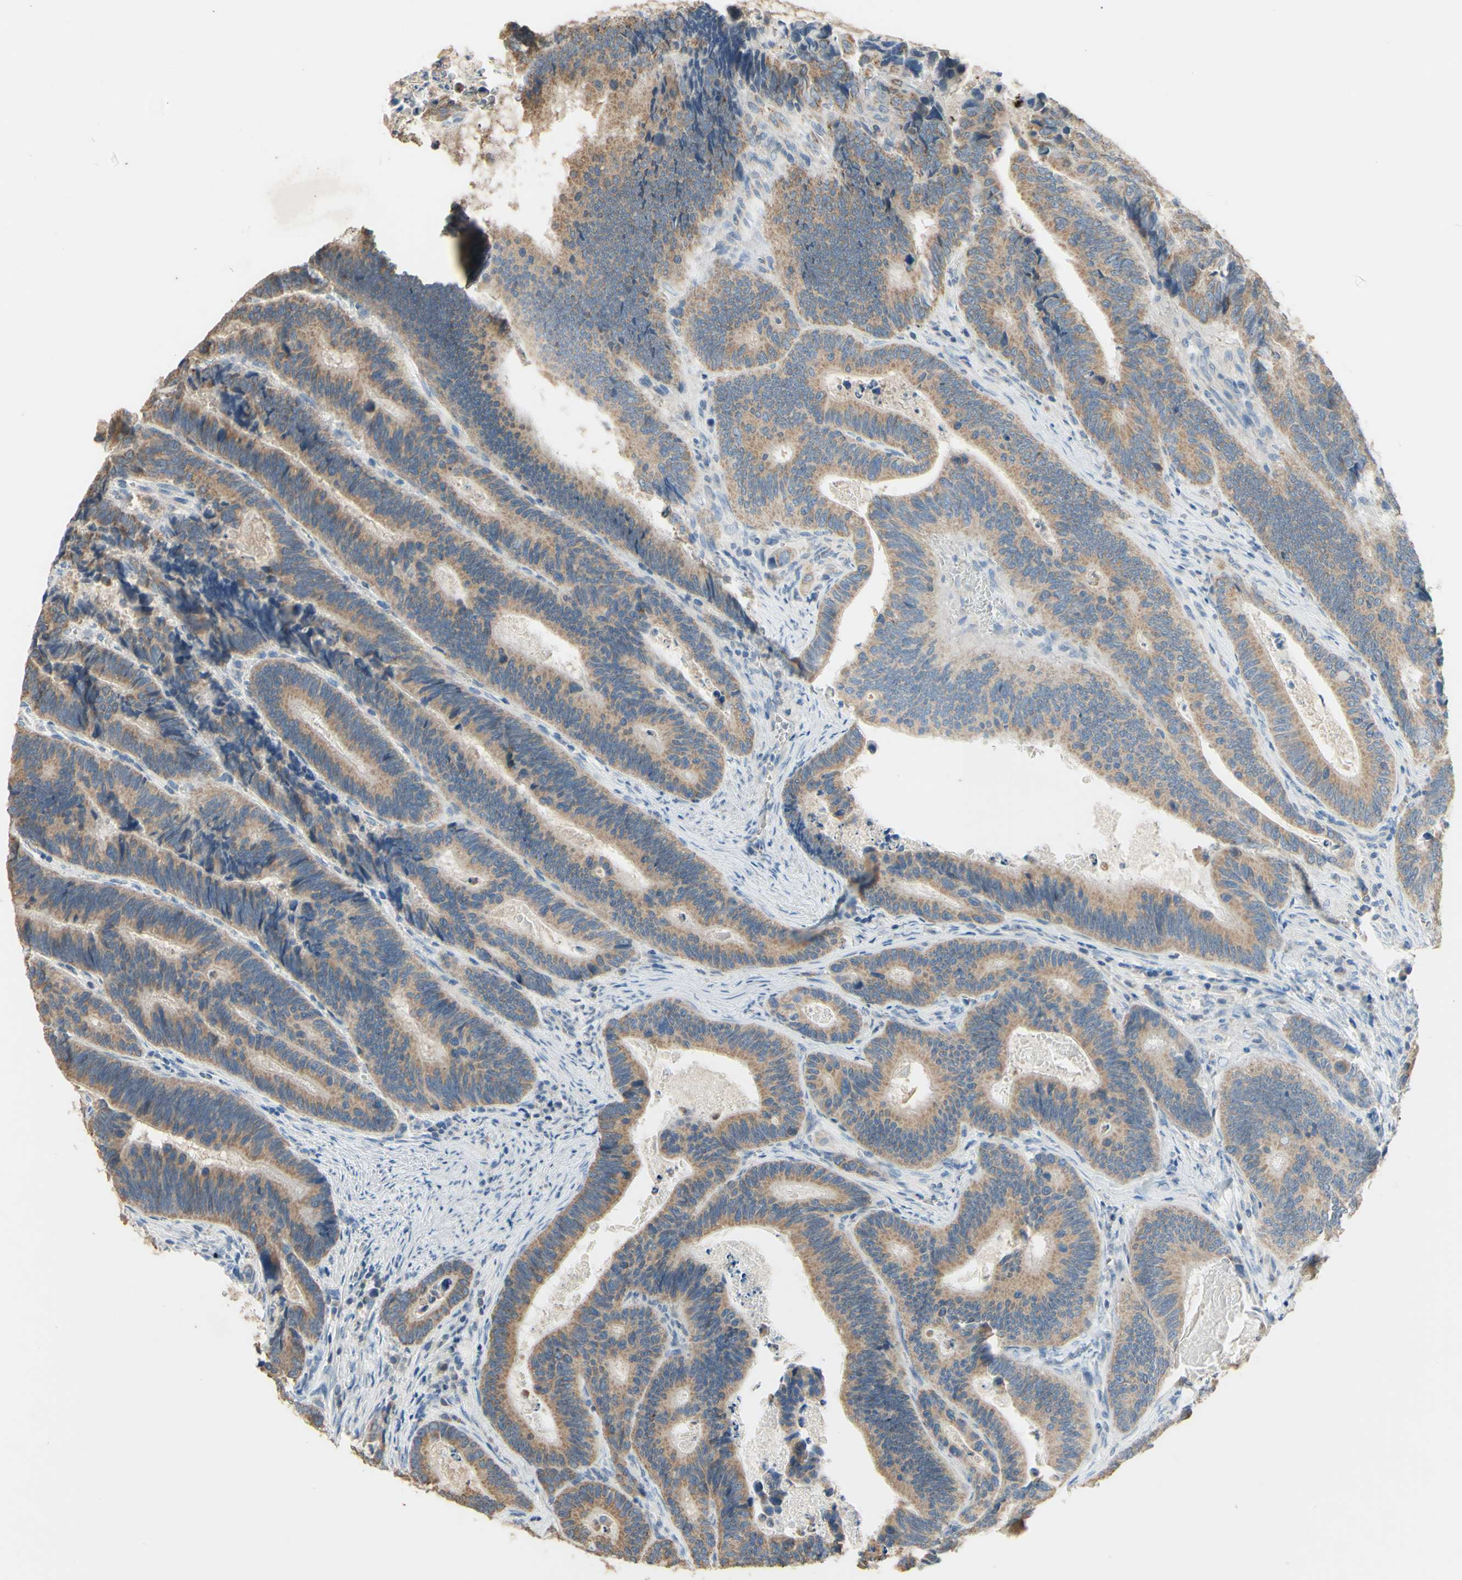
{"staining": {"intensity": "moderate", "quantity": ">75%", "location": "cytoplasmic/membranous"}, "tissue": "colorectal cancer", "cell_type": "Tumor cells", "image_type": "cancer", "snomed": [{"axis": "morphology", "description": "Inflammation, NOS"}, {"axis": "morphology", "description": "Adenocarcinoma, NOS"}, {"axis": "topography", "description": "Colon"}], "caption": "Protein expression analysis of adenocarcinoma (colorectal) shows moderate cytoplasmic/membranous positivity in about >75% of tumor cells.", "gene": "PTGIS", "patient": {"sex": "male", "age": 72}}